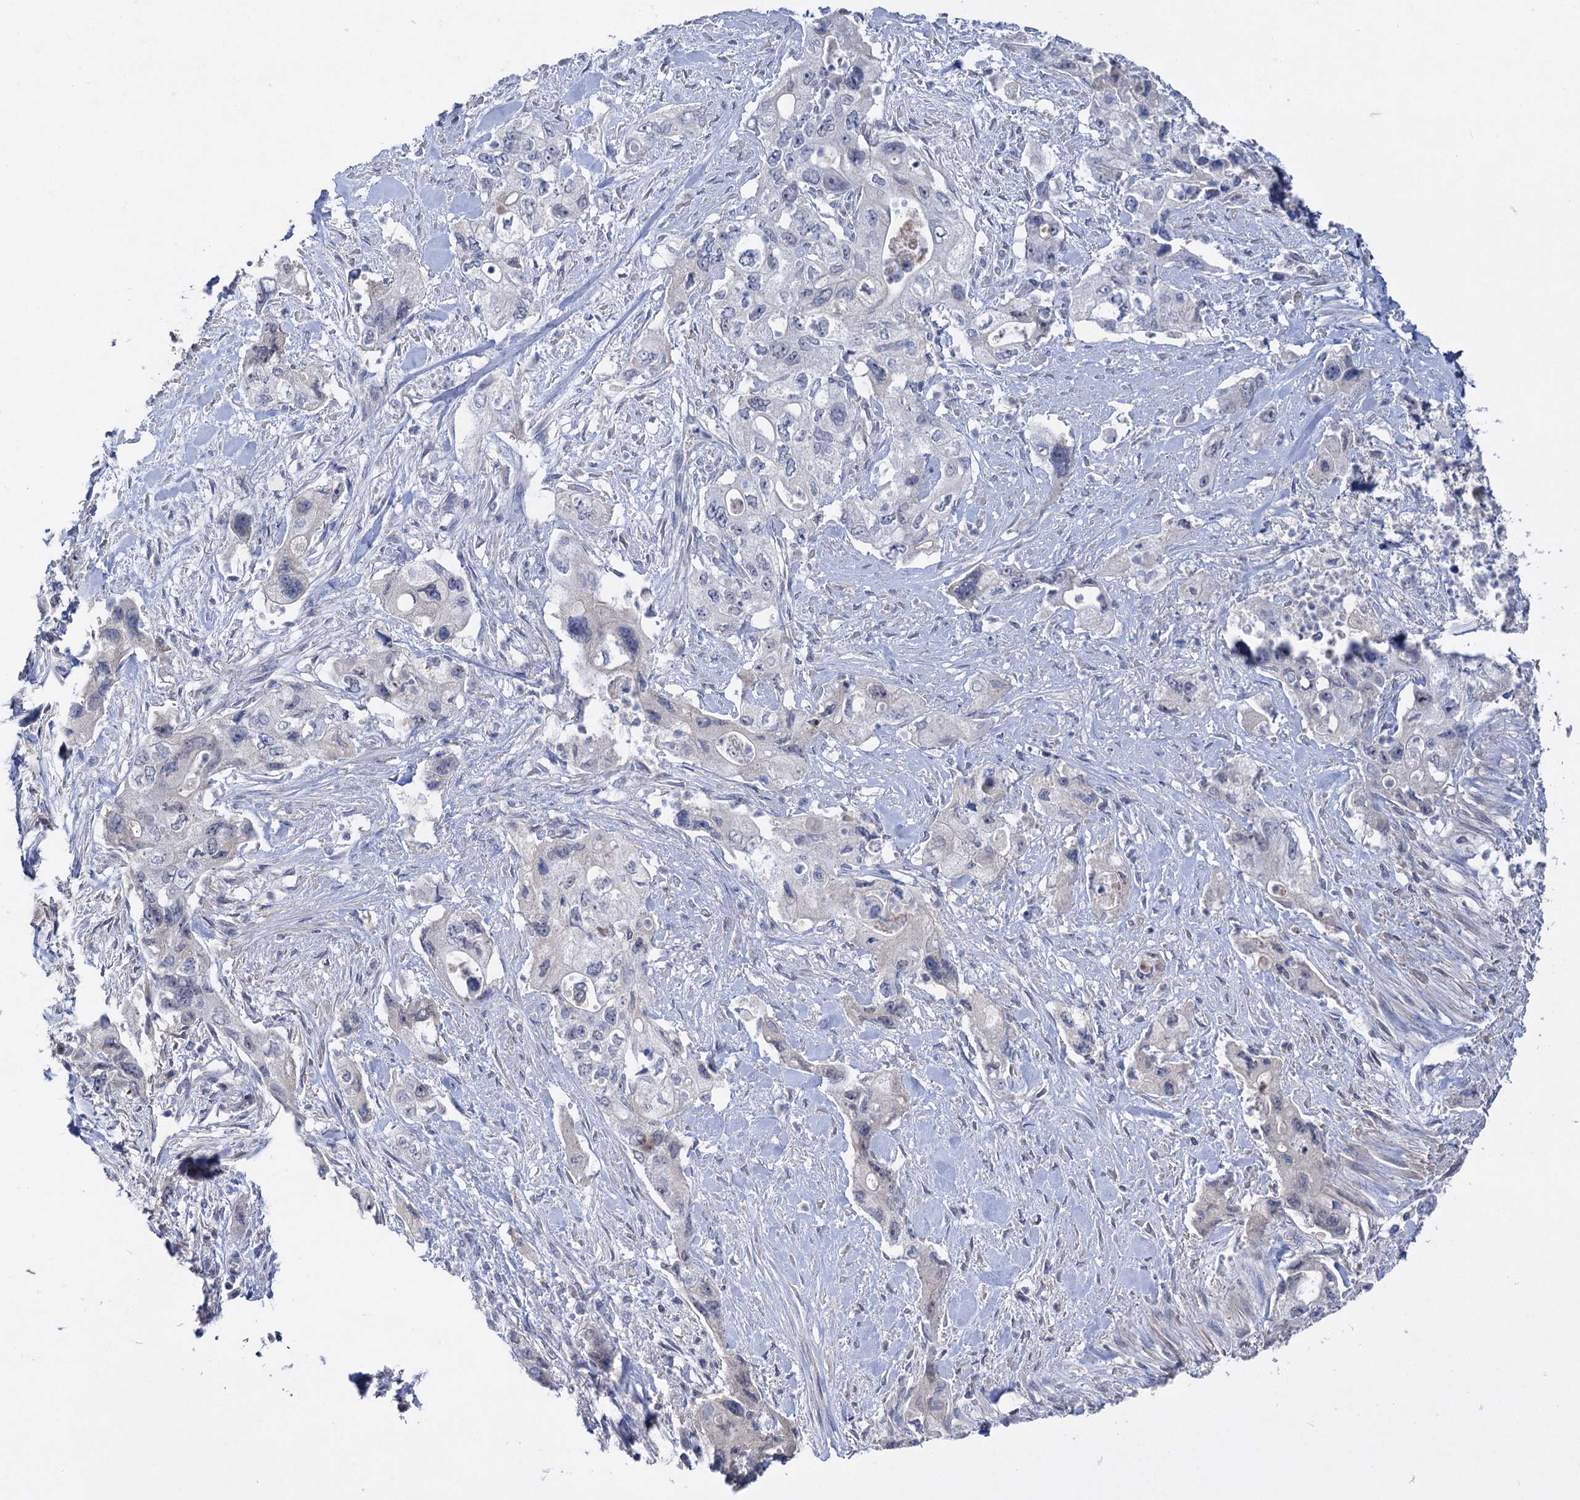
{"staining": {"intensity": "negative", "quantity": "none", "location": "none"}, "tissue": "pancreatic cancer", "cell_type": "Tumor cells", "image_type": "cancer", "snomed": [{"axis": "morphology", "description": "Adenocarcinoma, NOS"}, {"axis": "topography", "description": "Pancreas"}], "caption": "Pancreatic cancer (adenocarcinoma) stained for a protein using IHC shows no positivity tumor cells.", "gene": "ATP4A", "patient": {"sex": "female", "age": 73}}